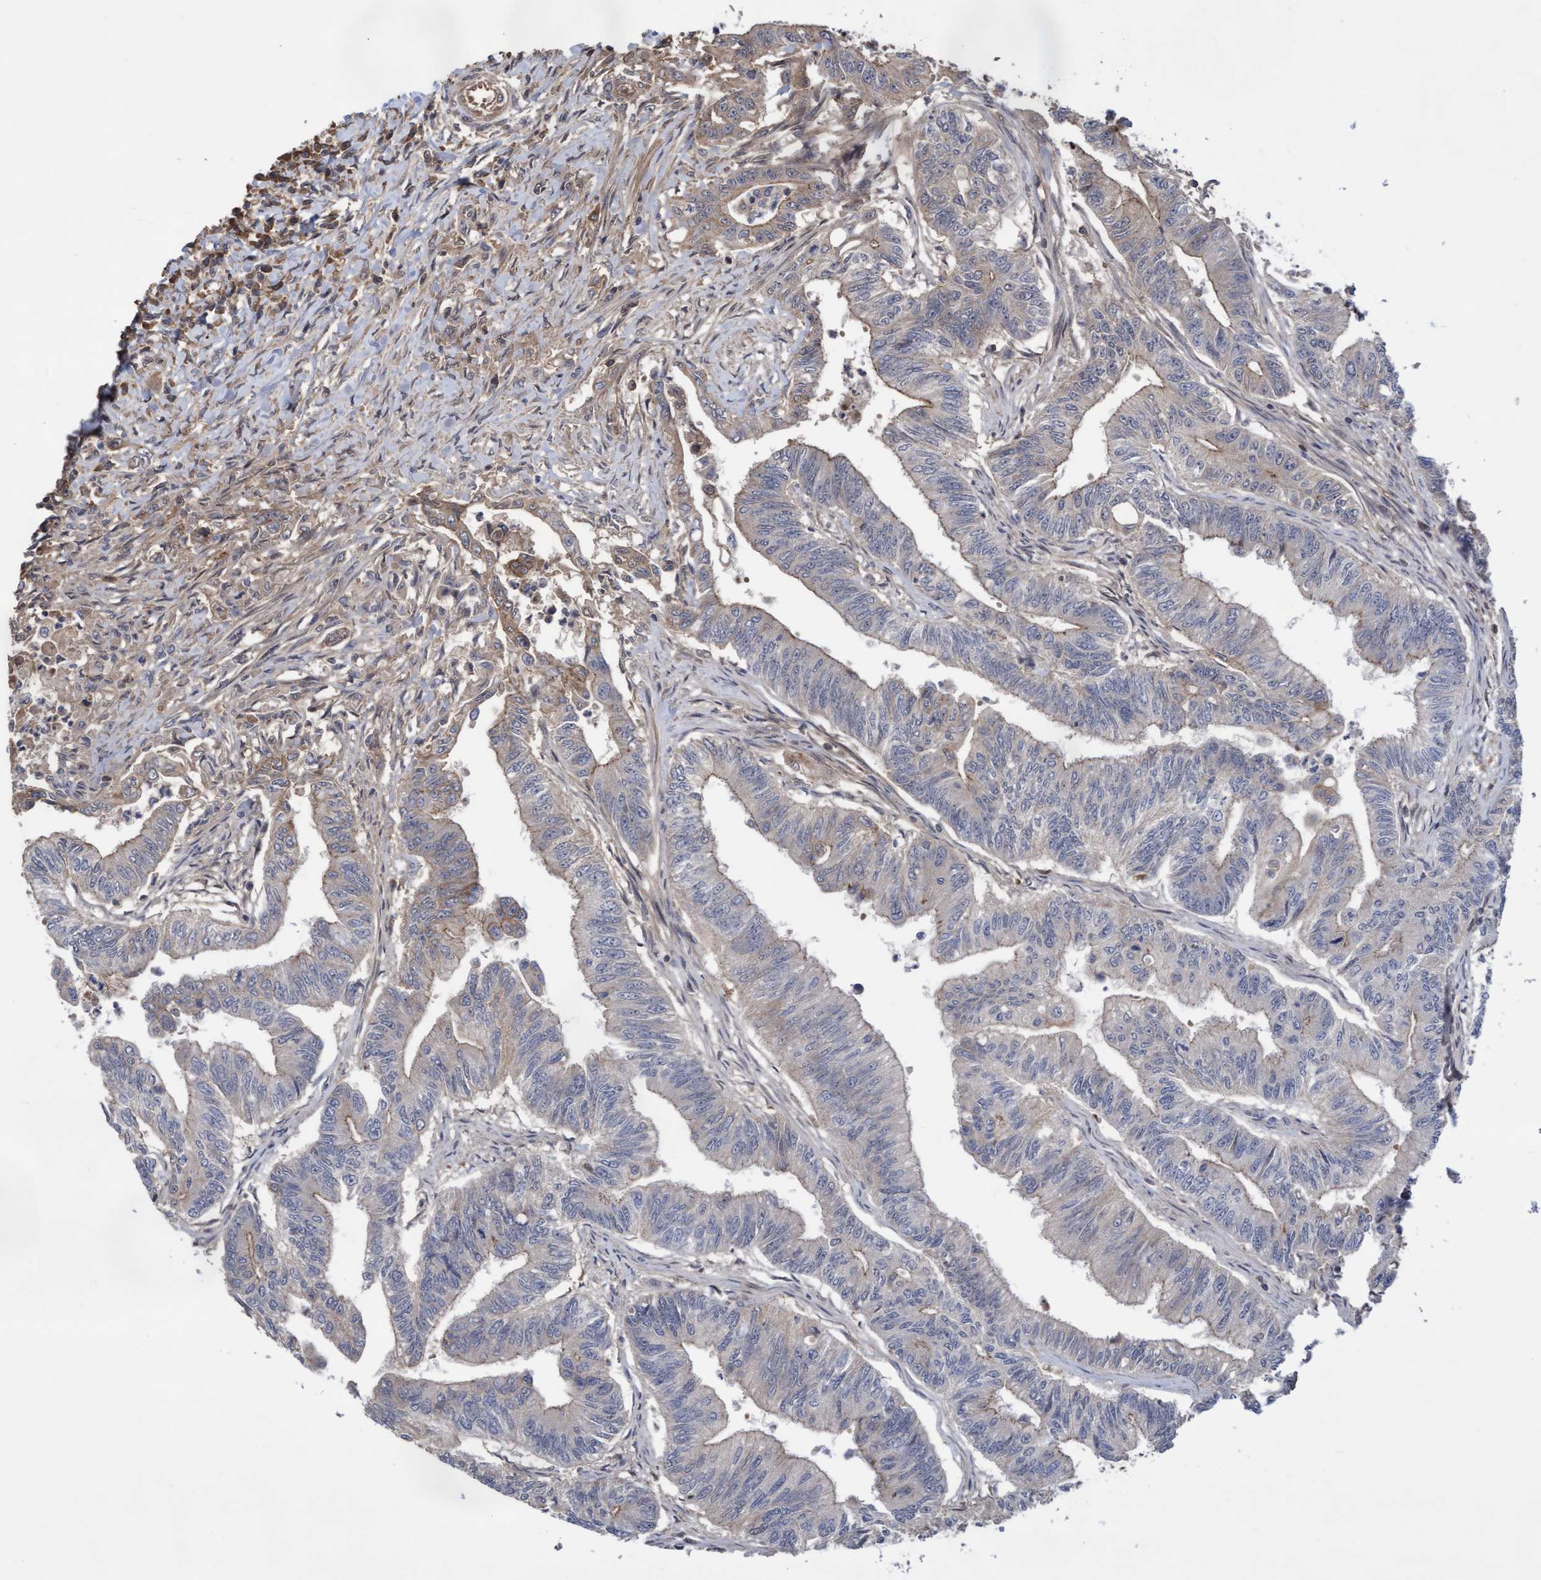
{"staining": {"intensity": "weak", "quantity": "<25%", "location": "cytoplasmic/membranous"}, "tissue": "colorectal cancer", "cell_type": "Tumor cells", "image_type": "cancer", "snomed": [{"axis": "morphology", "description": "Adenoma, NOS"}, {"axis": "morphology", "description": "Adenocarcinoma, NOS"}, {"axis": "topography", "description": "Colon"}], "caption": "An IHC image of colorectal adenoma is shown. There is no staining in tumor cells of colorectal adenoma. (DAB (3,3'-diaminobenzidine) immunohistochemistry (IHC) visualized using brightfield microscopy, high magnification).", "gene": "COBL", "patient": {"sex": "male", "age": 79}}